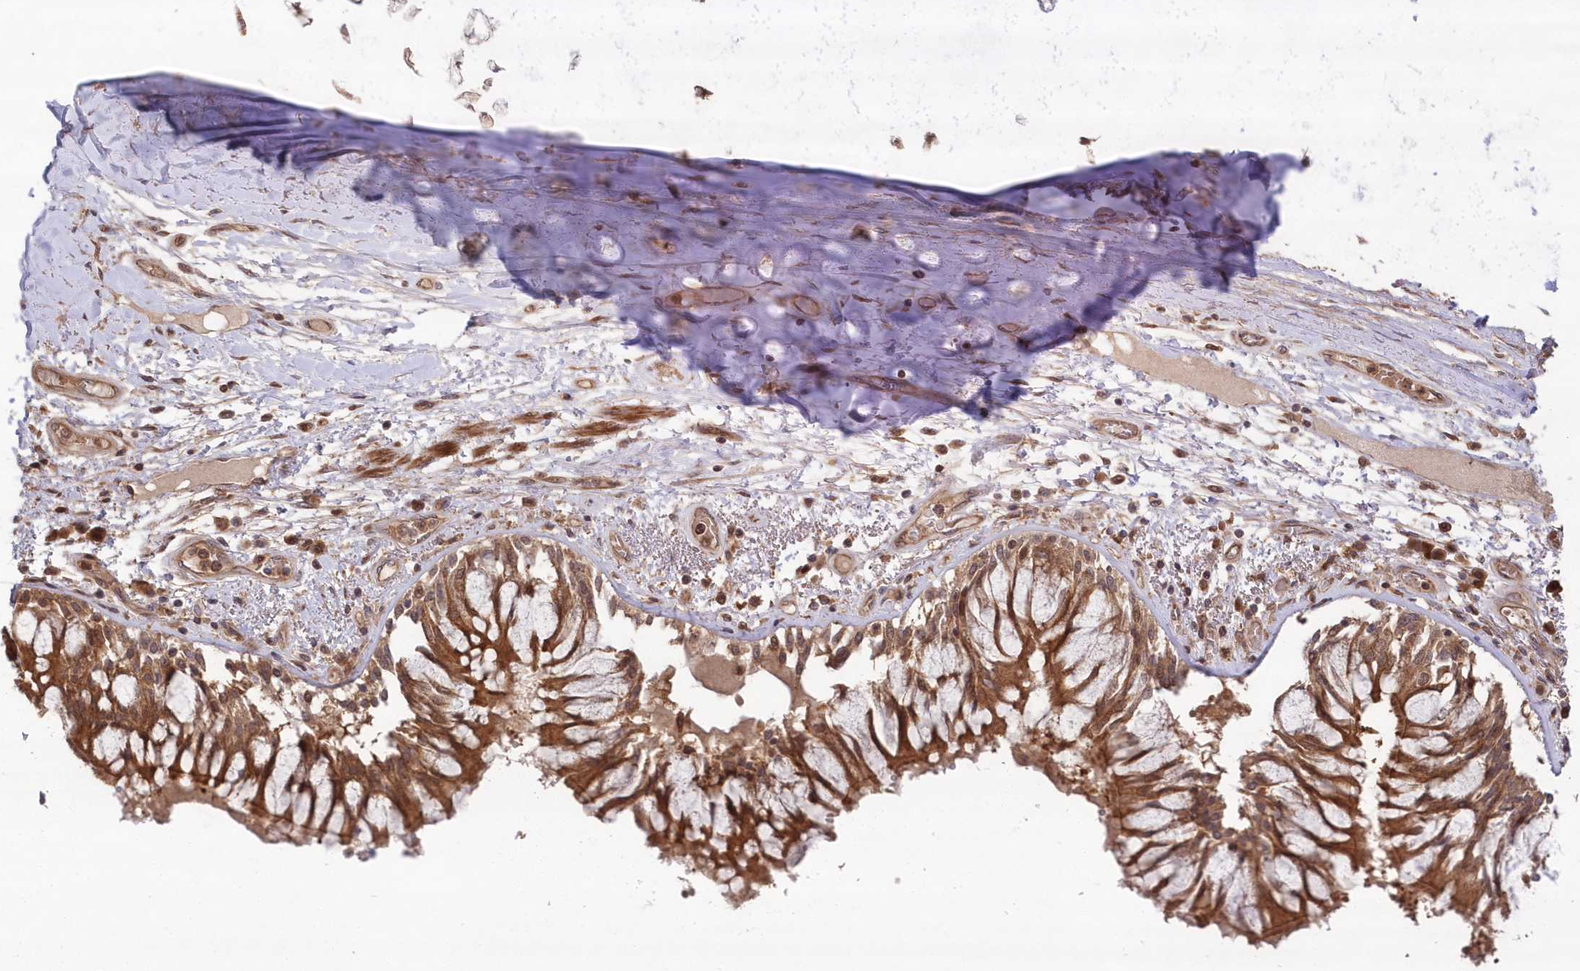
{"staining": {"intensity": "moderate", "quantity": "25%-75%", "location": "cytoplasmic/membranous"}, "tissue": "adipose tissue", "cell_type": "Adipocytes", "image_type": "normal", "snomed": [{"axis": "morphology", "description": "Normal tissue, NOS"}, {"axis": "topography", "description": "Cartilage tissue"}, {"axis": "topography", "description": "Bronchus"}, {"axis": "topography", "description": "Lung"}, {"axis": "topography", "description": "Peripheral nerve tissue"}], "caption": "Benign adipose tissue displays moderate cytoplasmic/membranous positivity in about 25%-75% of adipocytes, visualized by immunohistochemistry. (brown staining indicates protein expression, while blue staining denotes nuclei).", "gene": "TBCA", "patient": {"sex": "female", "age": 49}}